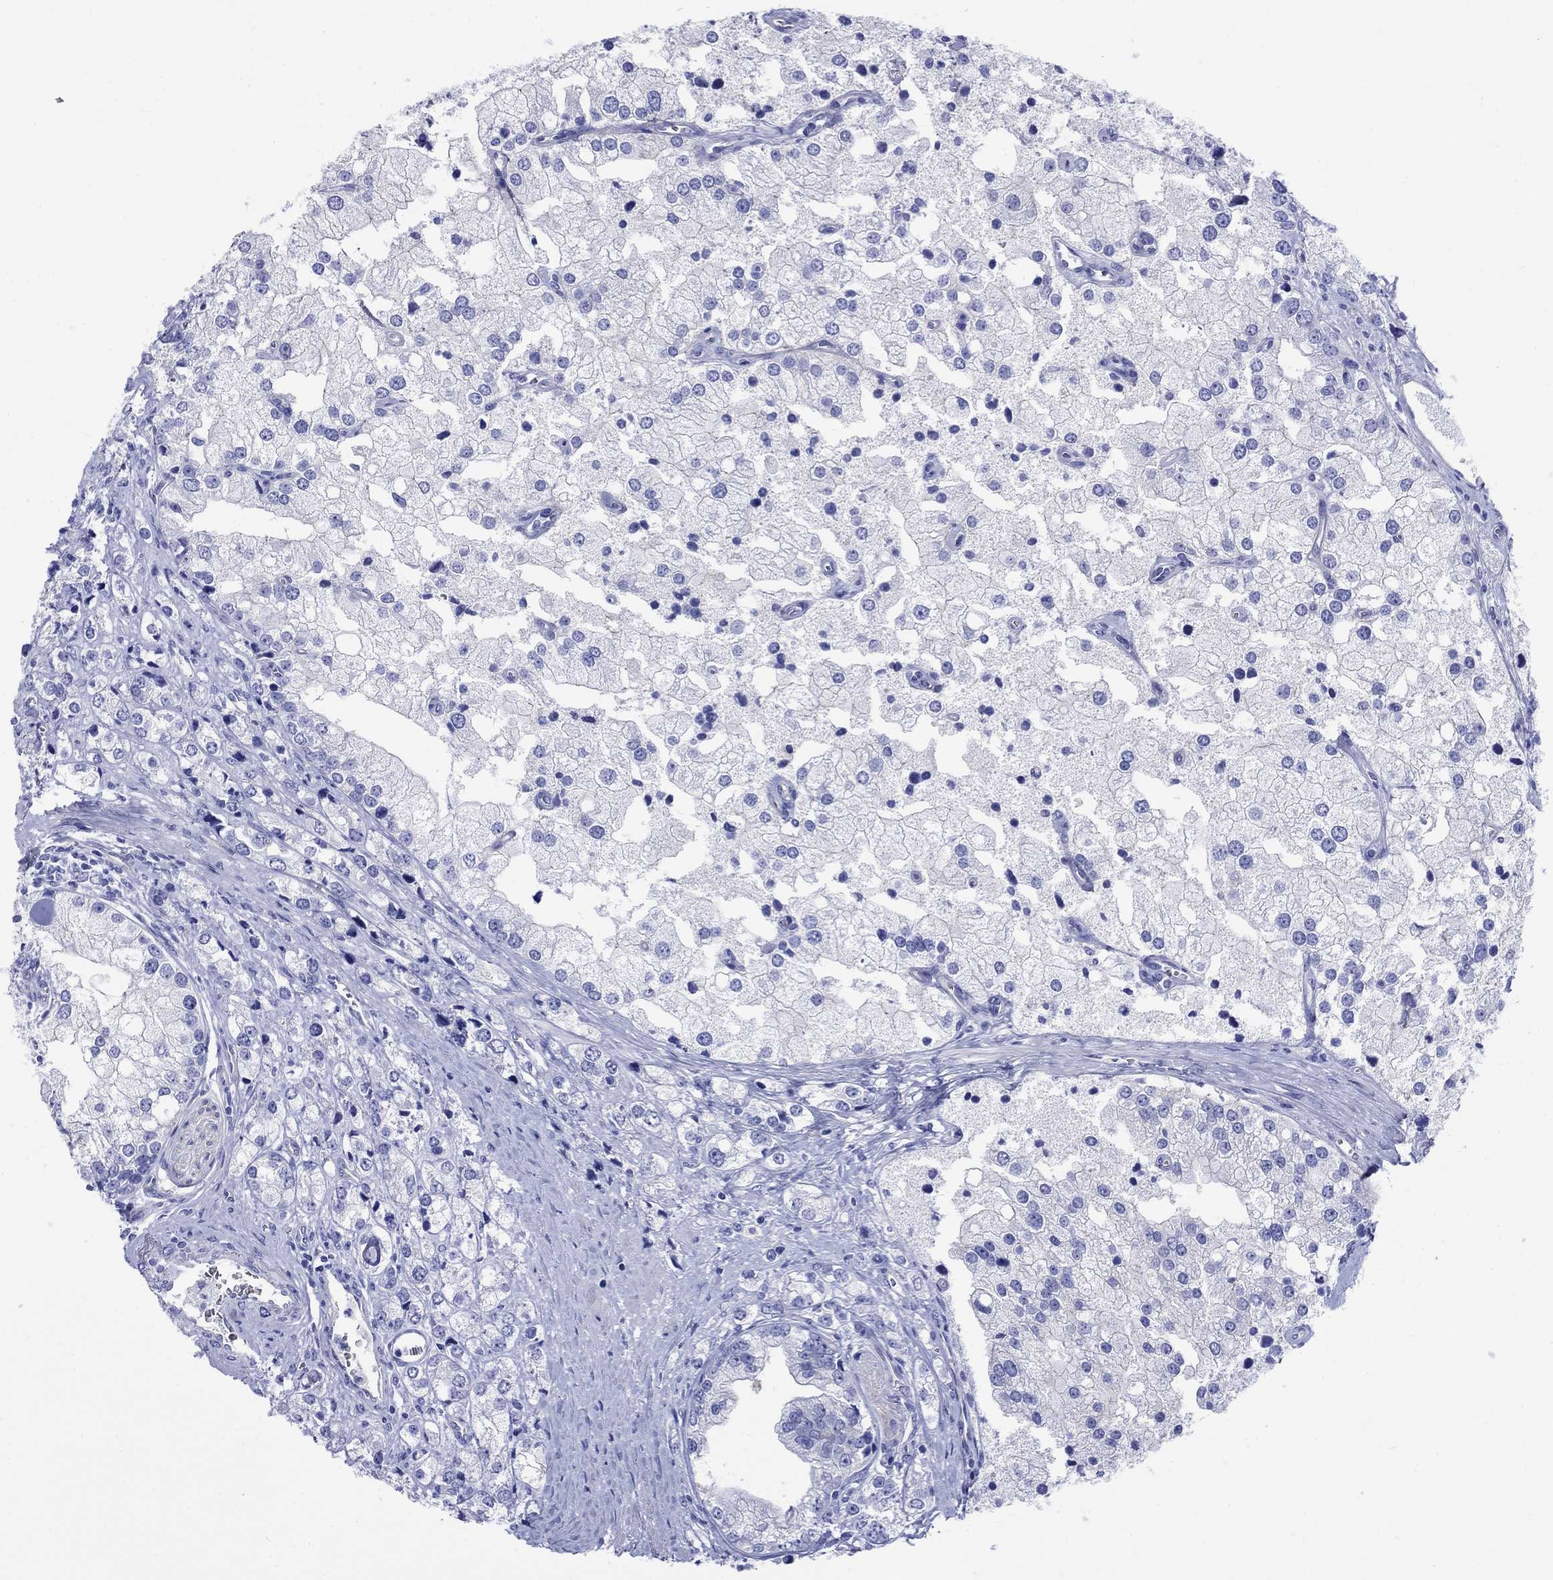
{"staining": {"intensity": "negative", "quantity": "none", "location": "none"}, "tissue": "prostate cancer", "cell_type": "Tumor cells", "image_type": "cancer", "snomed": [{"axis": "morphology", "description": "Adenocarcinoma, NOS"}, {"axis": "topography", "description": "Prostate and seminal vesicle, NOS"}, {"axis": "topography", "description": "Prostate"}], "caption": "The photomicrograph exhibits no staining of tumor cells in prostate cancer (adenocarcinoma).", "gene": "SLC1A2", "patient": {"sex": "male", "age": 79}}